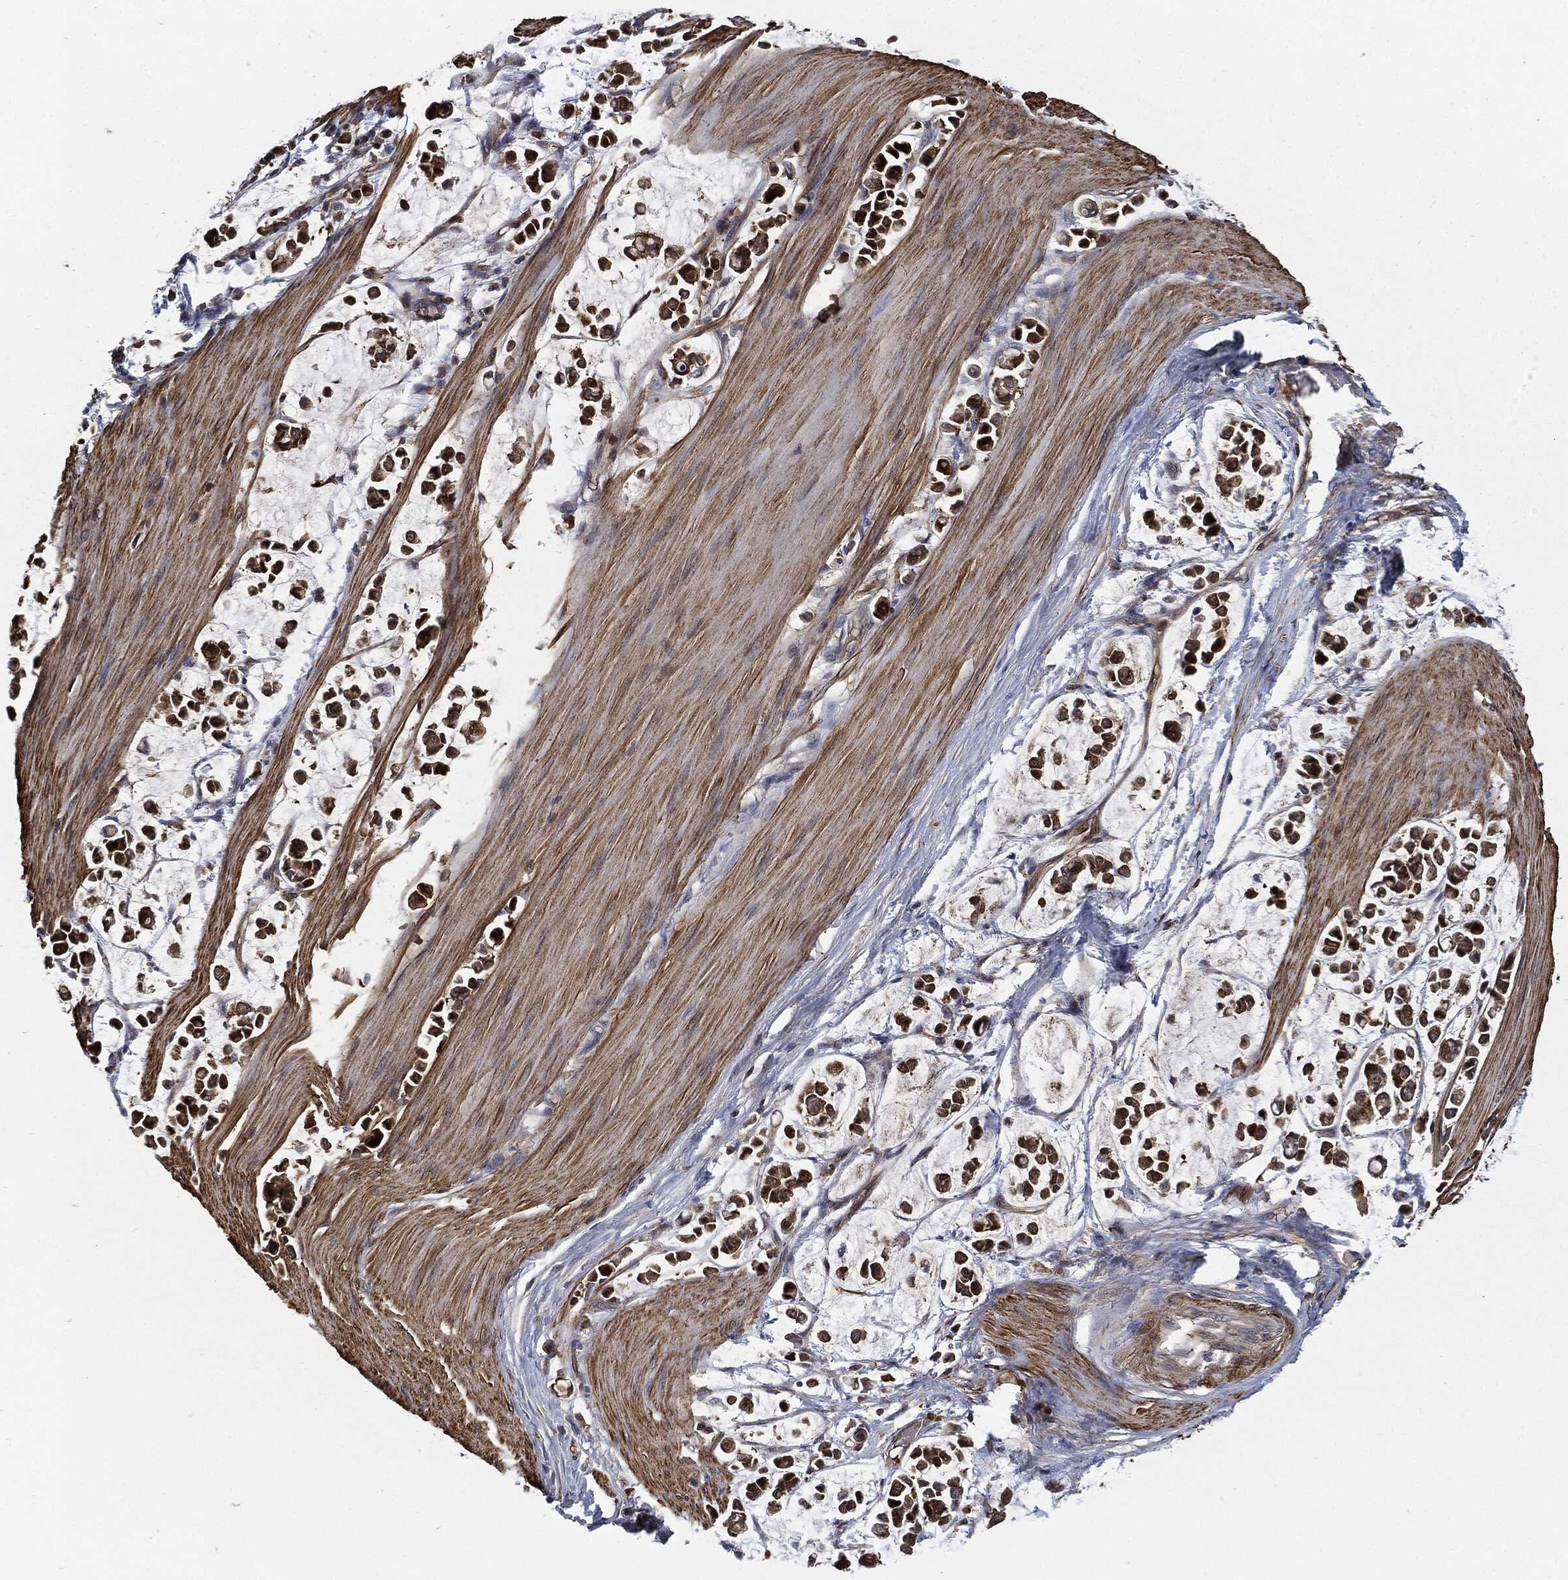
{"staining": {"intensity": "strong", "quantity": ">75%", "location": "cytoplasmic/membranous"}, "tissue": "stomach cancer", "cell_type": "Tumor cells", "image_type": "cancer", "snomed": [{"axis": "morphology", "description": "Adenocarcinoma, NOS"}, {"axis": "topography", "description": "Stomach"}], "caption": "IHC histopathology image of neoplastic tissue: adenocarcinoma (stomach) stained using immunohistochemistry (IHC) reveals high levels of strong protein expression localized specifically in the cytoplasmic/membranous of tumor cells, appearing as a cytoplasmic/membranous brown color.", "gene": "PRDX2", "patient": {"sex": "male", "age": 82}}